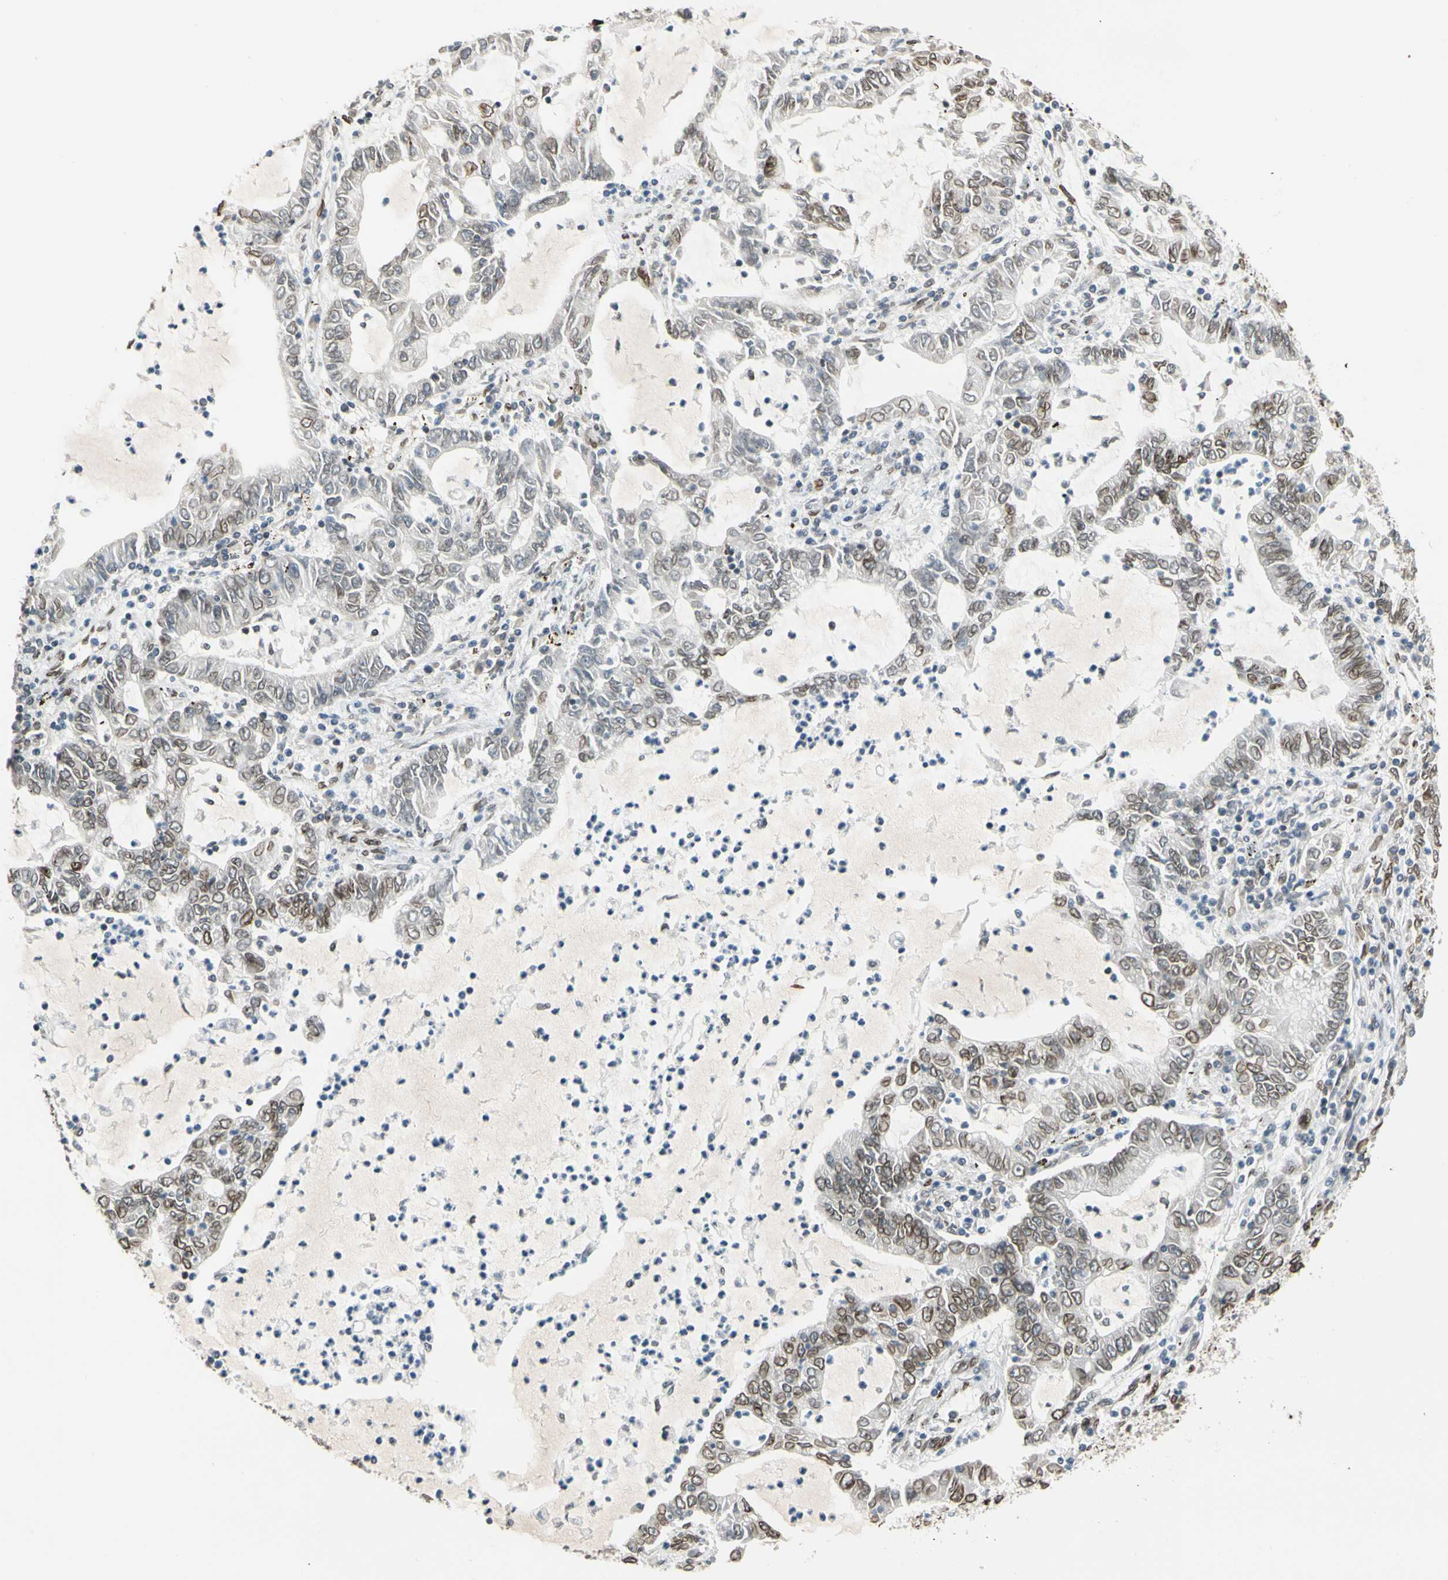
{"staining": {"intensity": "strong", "quantity": "25%-75%", "location": "cytoplasmic/membranous,nuclear"}, "tissue": "lung cancer", "cell_type": "Tumor cells", "image_type": "cancer", "snomed": [{"axis": "morphology", "description": "Adenocarcinoma, NOS"}, {"axis": "topography", "description": "Lung"}], "caption": "Lung cancer stained with a protein marker exhibits strong staining in tumor cells.", "gene": "SUN1", "patient": {"sex": "female", "age": 51}}